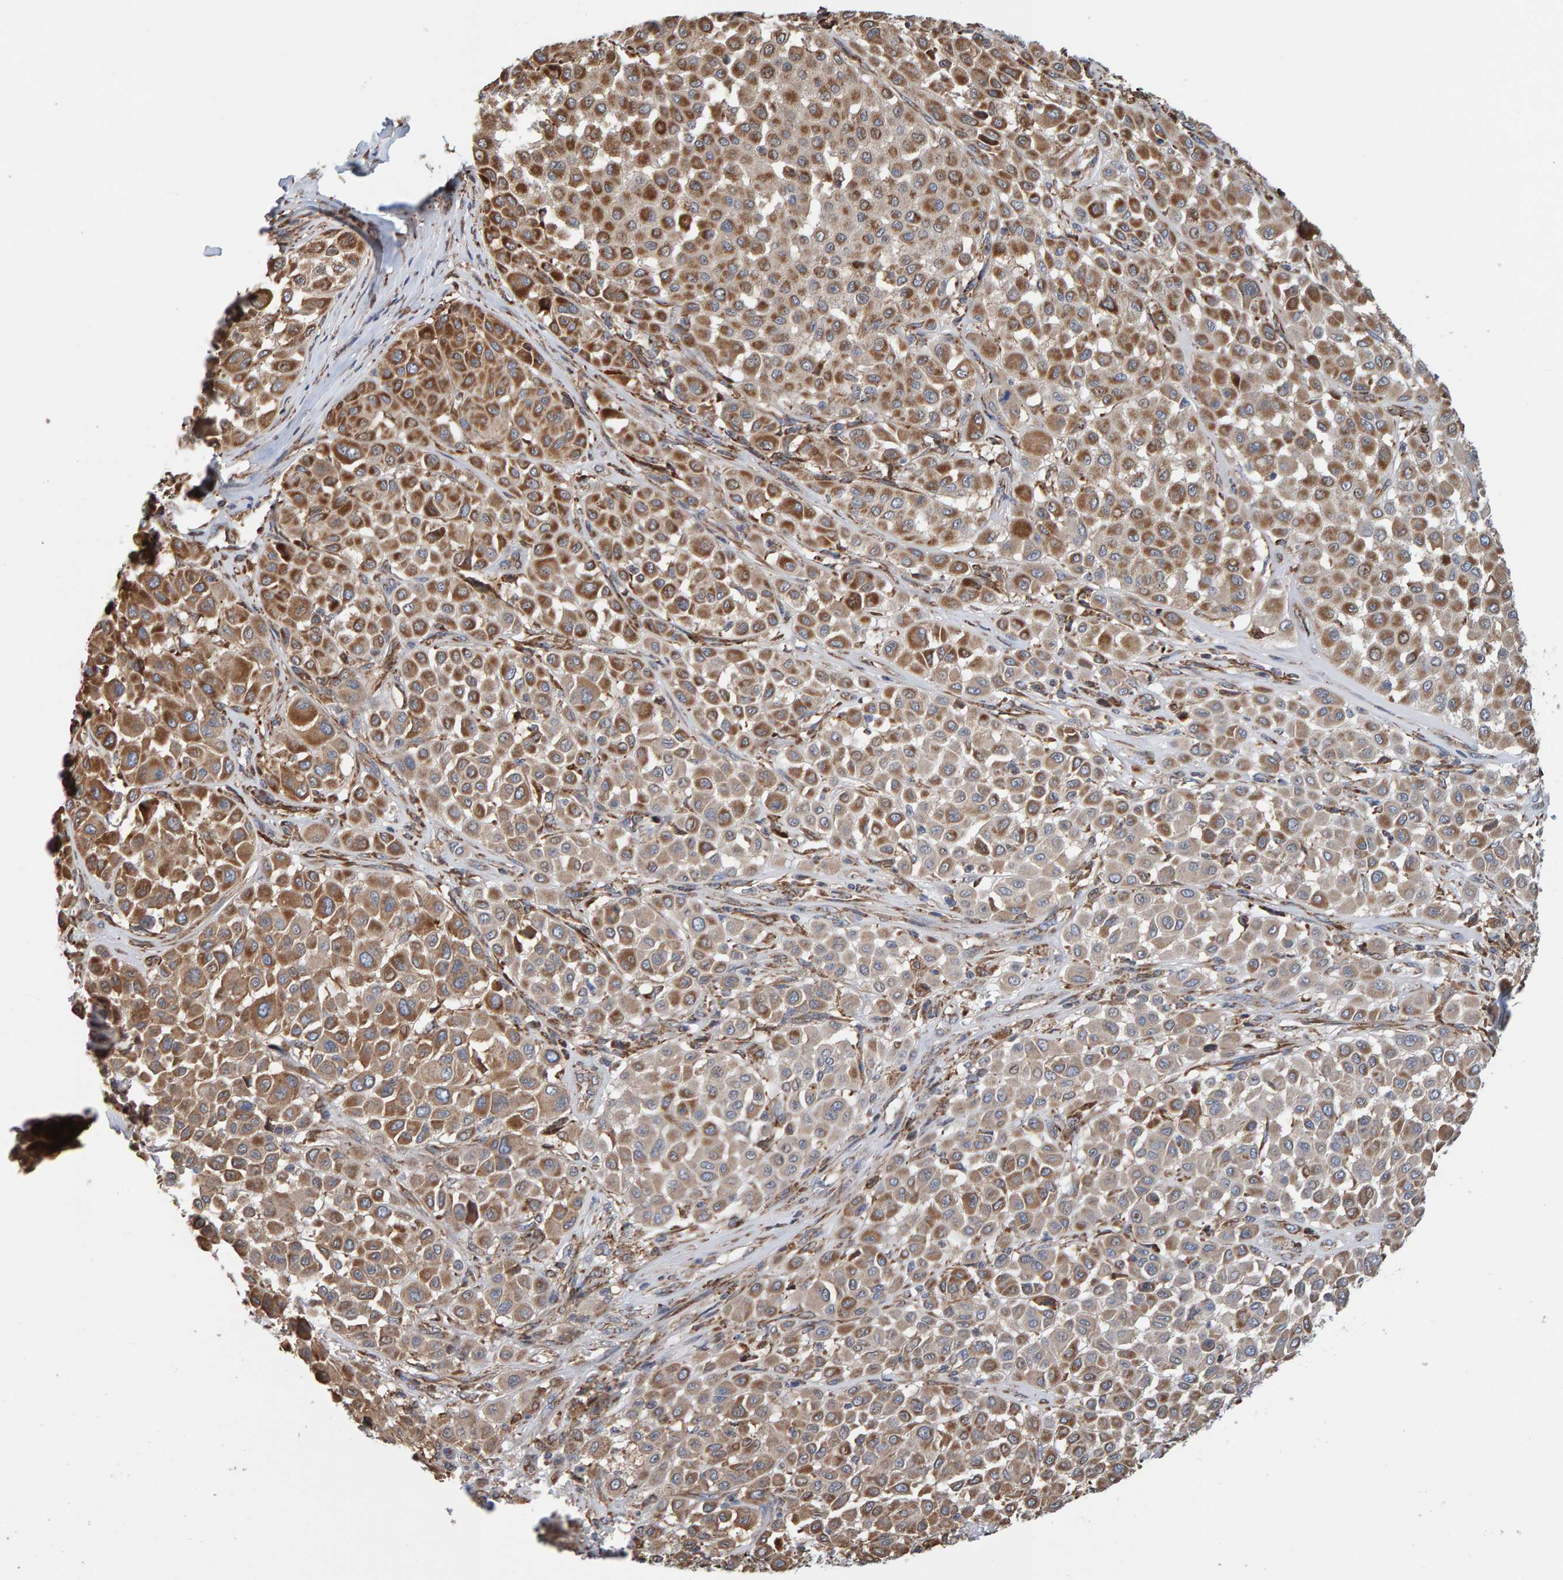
{"staining": {"intensity": "moderate", "quantity": ">75%", "location": "cytoplasmic/membranous"}, "tissue": "melanoma", "cell_type": "Tumor cells", "image_type": "cancer", "snomed": [{"axis": "morphology", "description": "Malignant melanoma, Metastatic site"}, {"axis": "topography", "description": "Soft tissue"}], "caption": "Immunohistochemistry (IHC) image of neoplastic tissue: human malignant melanoma (metastatic site) stained using IHC shows medium levels of moderate protein expression localized specifically in the cytoplasmic/membranous of tumor cells, appearing as a cytoplasmic/membranous brown color.", "gene": "MRPL45", "patient": {"sex": "male", "age": 41}}